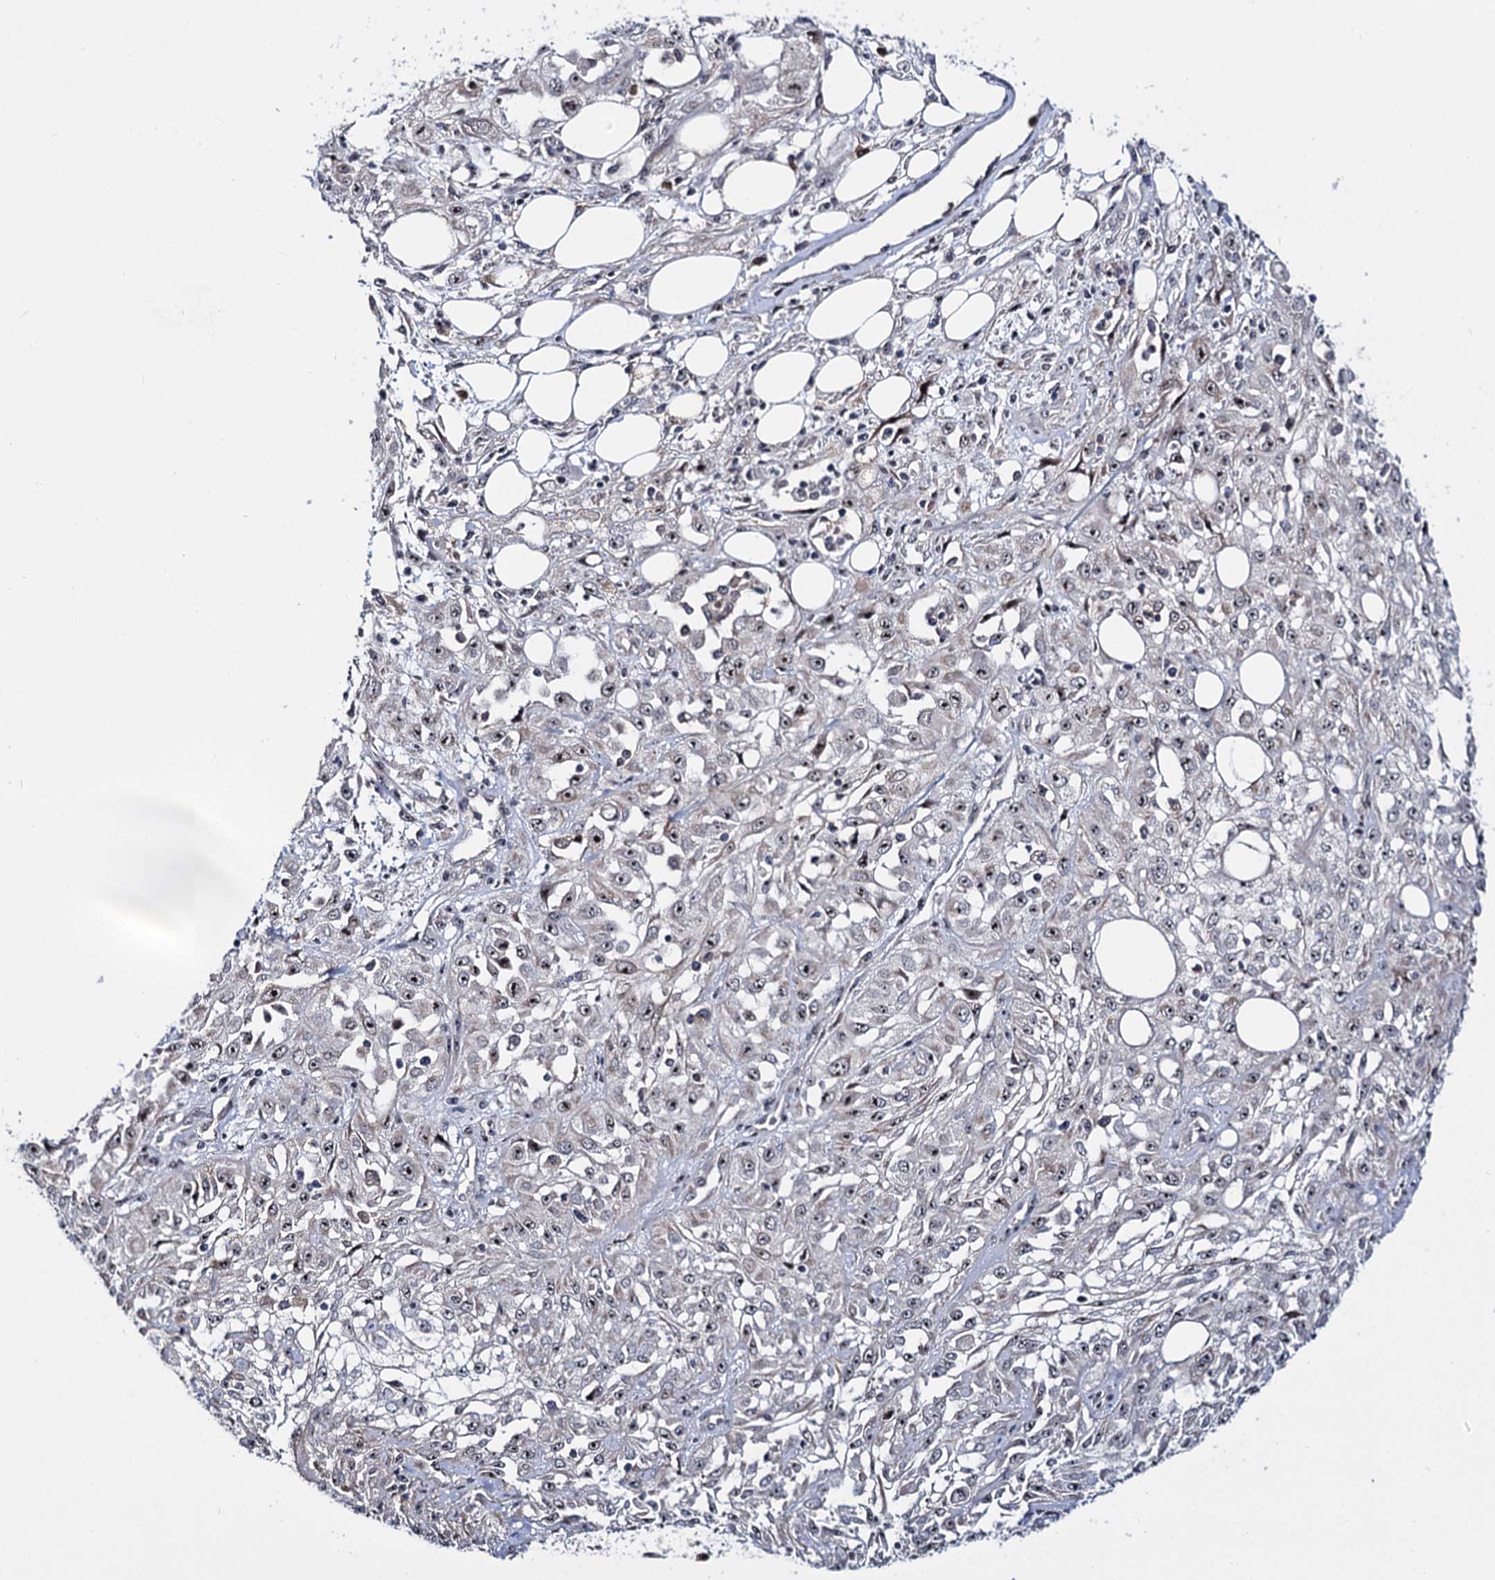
{"staining": {"intensity": "weak", "quantity": "25%-75%", "location": "nuclear"}, "tissue": "skin cancer", "cell_type": "Tumor cells", "image_type": "cancer", "snomed": [{"axis": "morphology", "description": "Squamous cell carcinoma, NOS"}, {"axis": "morphology", "description": "Squamous cell carcinoma, metastatic, NOS"}, {"axis": "topography", "description": "Skin"}, {"axis": "topography", "description": "Lymph node"}], "caption": "Protein staining shows weak nuclear staining in about 25%-75% of tumor cells in skin metastatic squamous cell carcinoma.", "gene": "SUPT20H", "patient": {"sex": "male", "age": 75}}